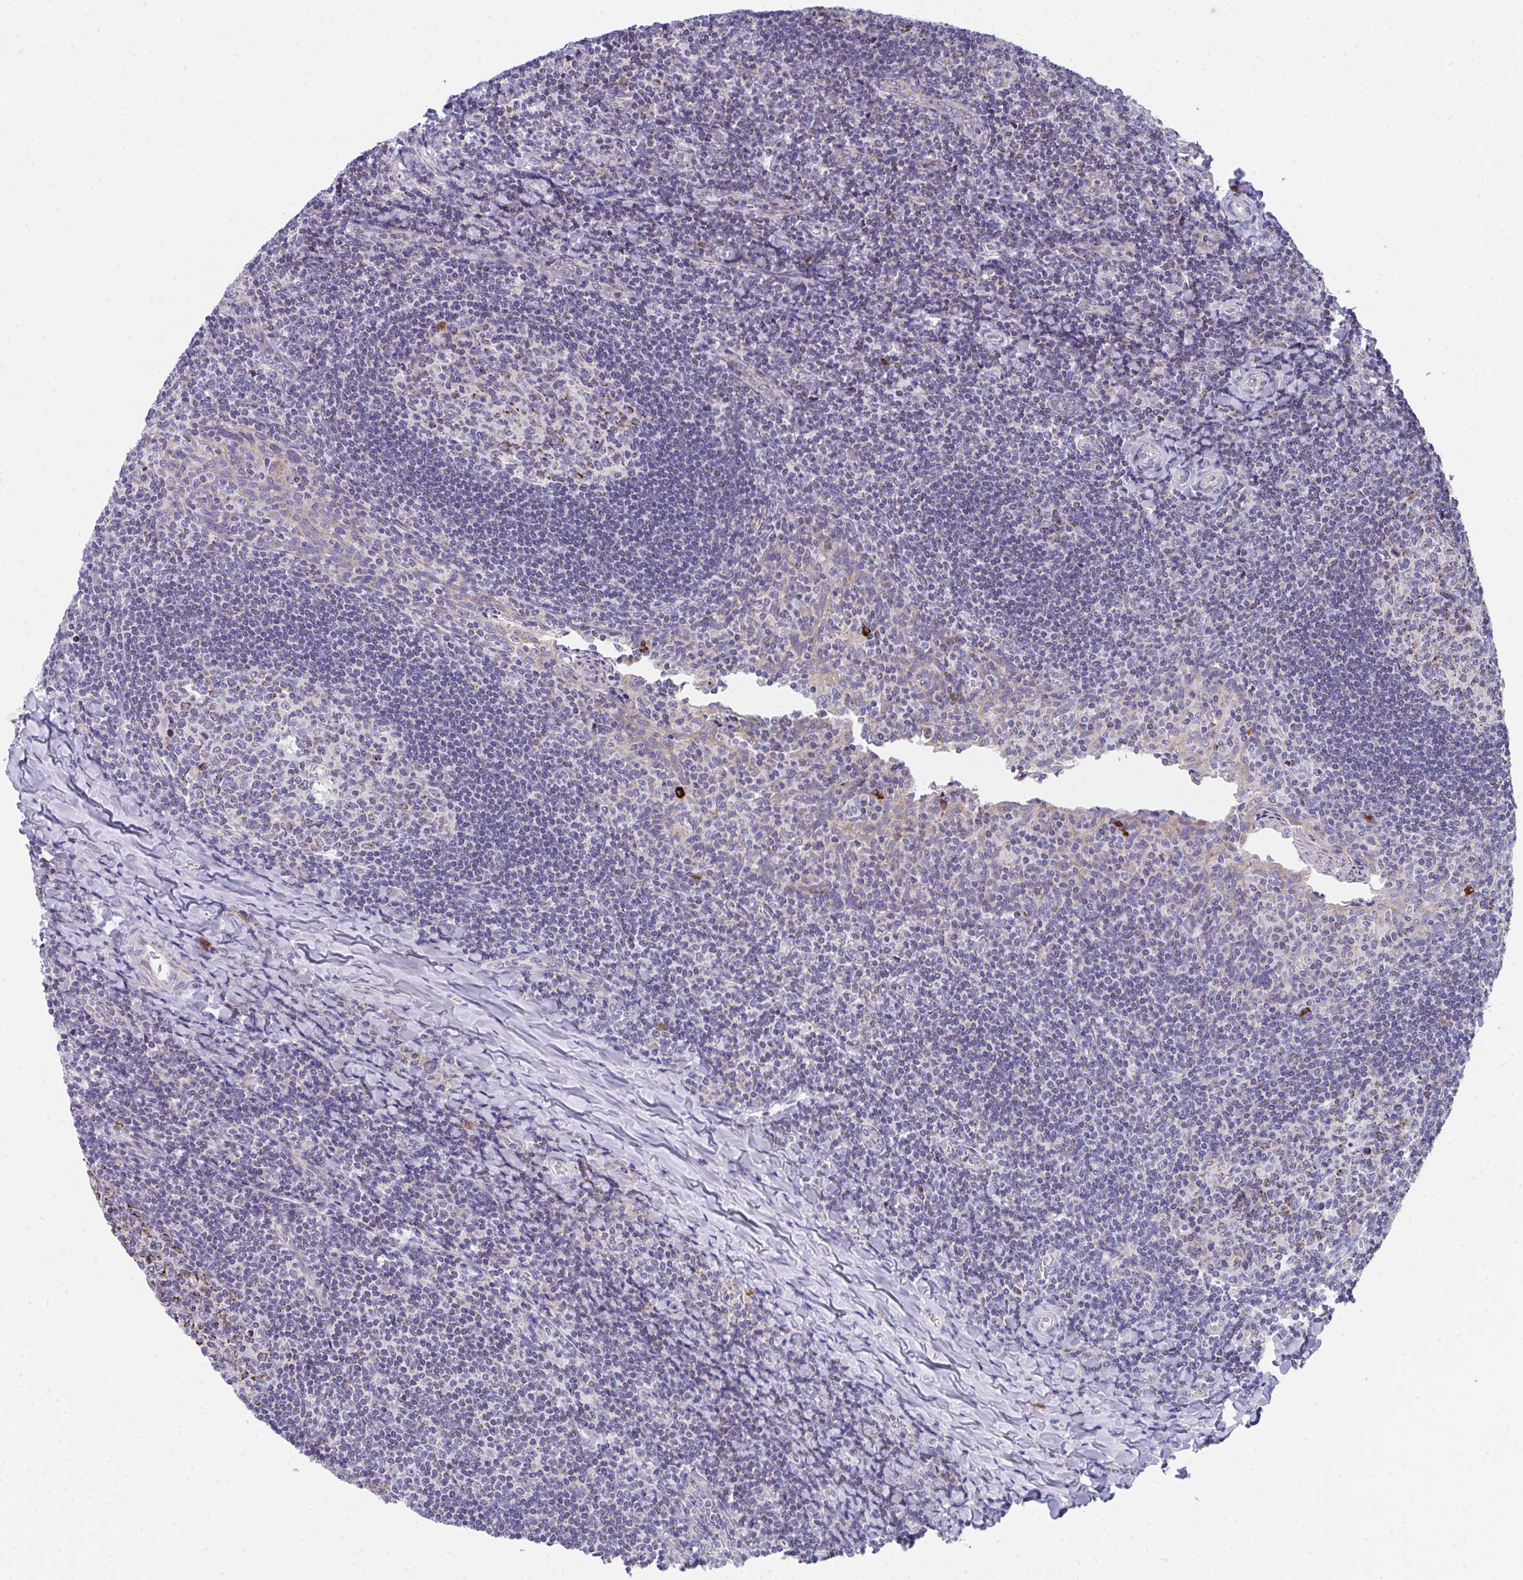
{"staining": {"intensity": "moderate", "quantity": "<25%", "location": "cytoplasmic/membranous"}, "tissue": "tonsil", "cell_type": "Germinal center cells", "image_type": "normal", "snomed": [{"axis": "morphology", "description": "Normal tissue, NOS"}, {"axis": "topography", "description": "Tonsil"}], "caption": "This histopathology image reveals IHC staining of normal human tonsil, with low moderate cytoplasmic/membranous staining in approximately <25% of germinal center cells.", "gene": "IL37", "patient": {"sex": "male", "age": 17}}